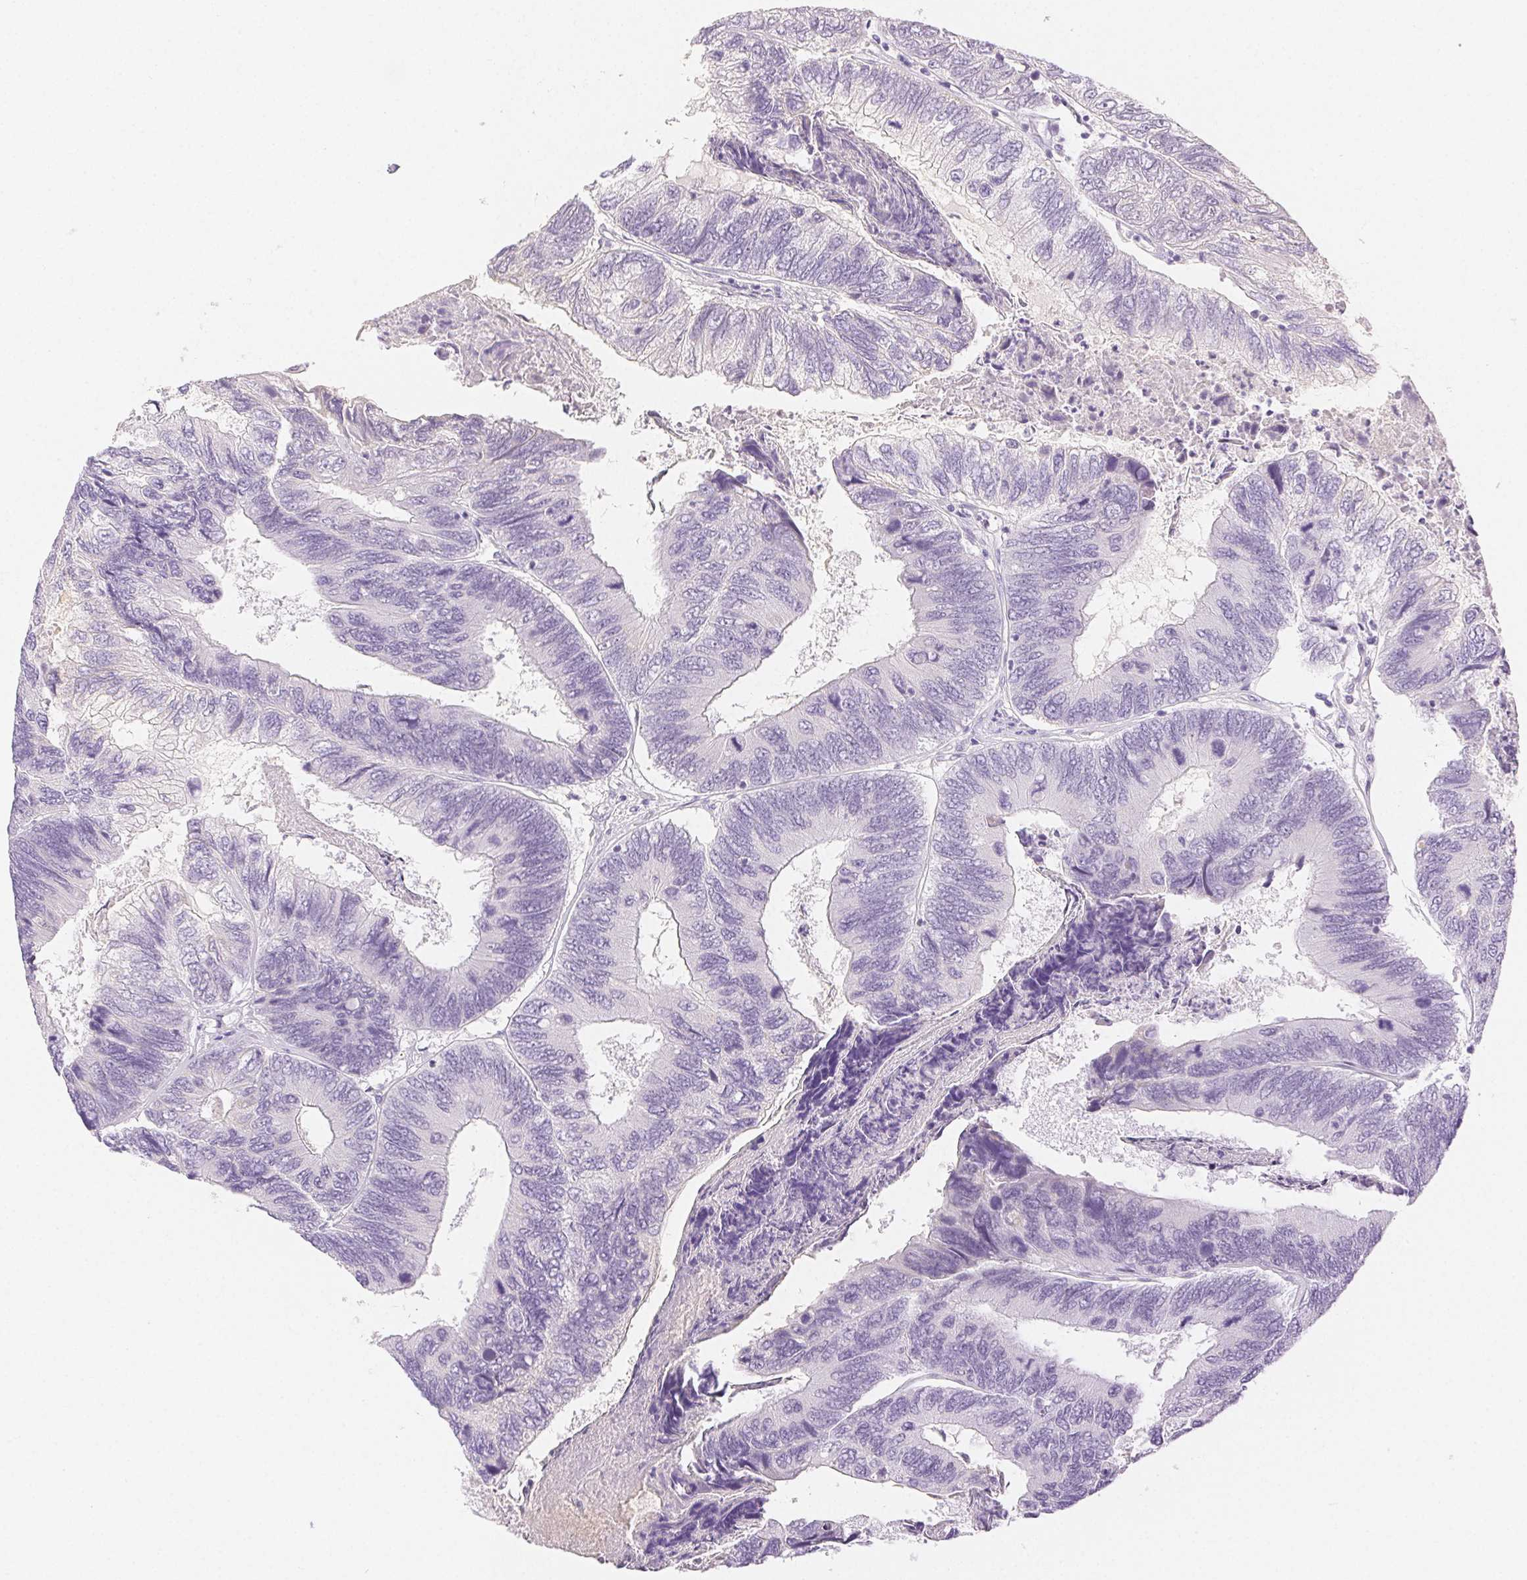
{"staining": {"intensity": "negative", "quantity": "none", "location": "none"}, "tissue": "colorectal cancer", "cell_type": "Tumor cells", "image_type": "cancer", "snomed": [{"axis": "morphology", "description": "Adenocarcinoma, NOS"}, {"axis": "topography", "description": "Colon"}], "caption": "Immunohistochemistry photomicrograph of neoplastic tissue: colorectal adenocarcinoma stained with DAB (3,3'-diaminobenzidine) exhibits no significant protein positivity in tumor cells. Nuclei are stained in blue.", "gene": "SPACA4", "patient": {"sex": "female", "age": 67}}